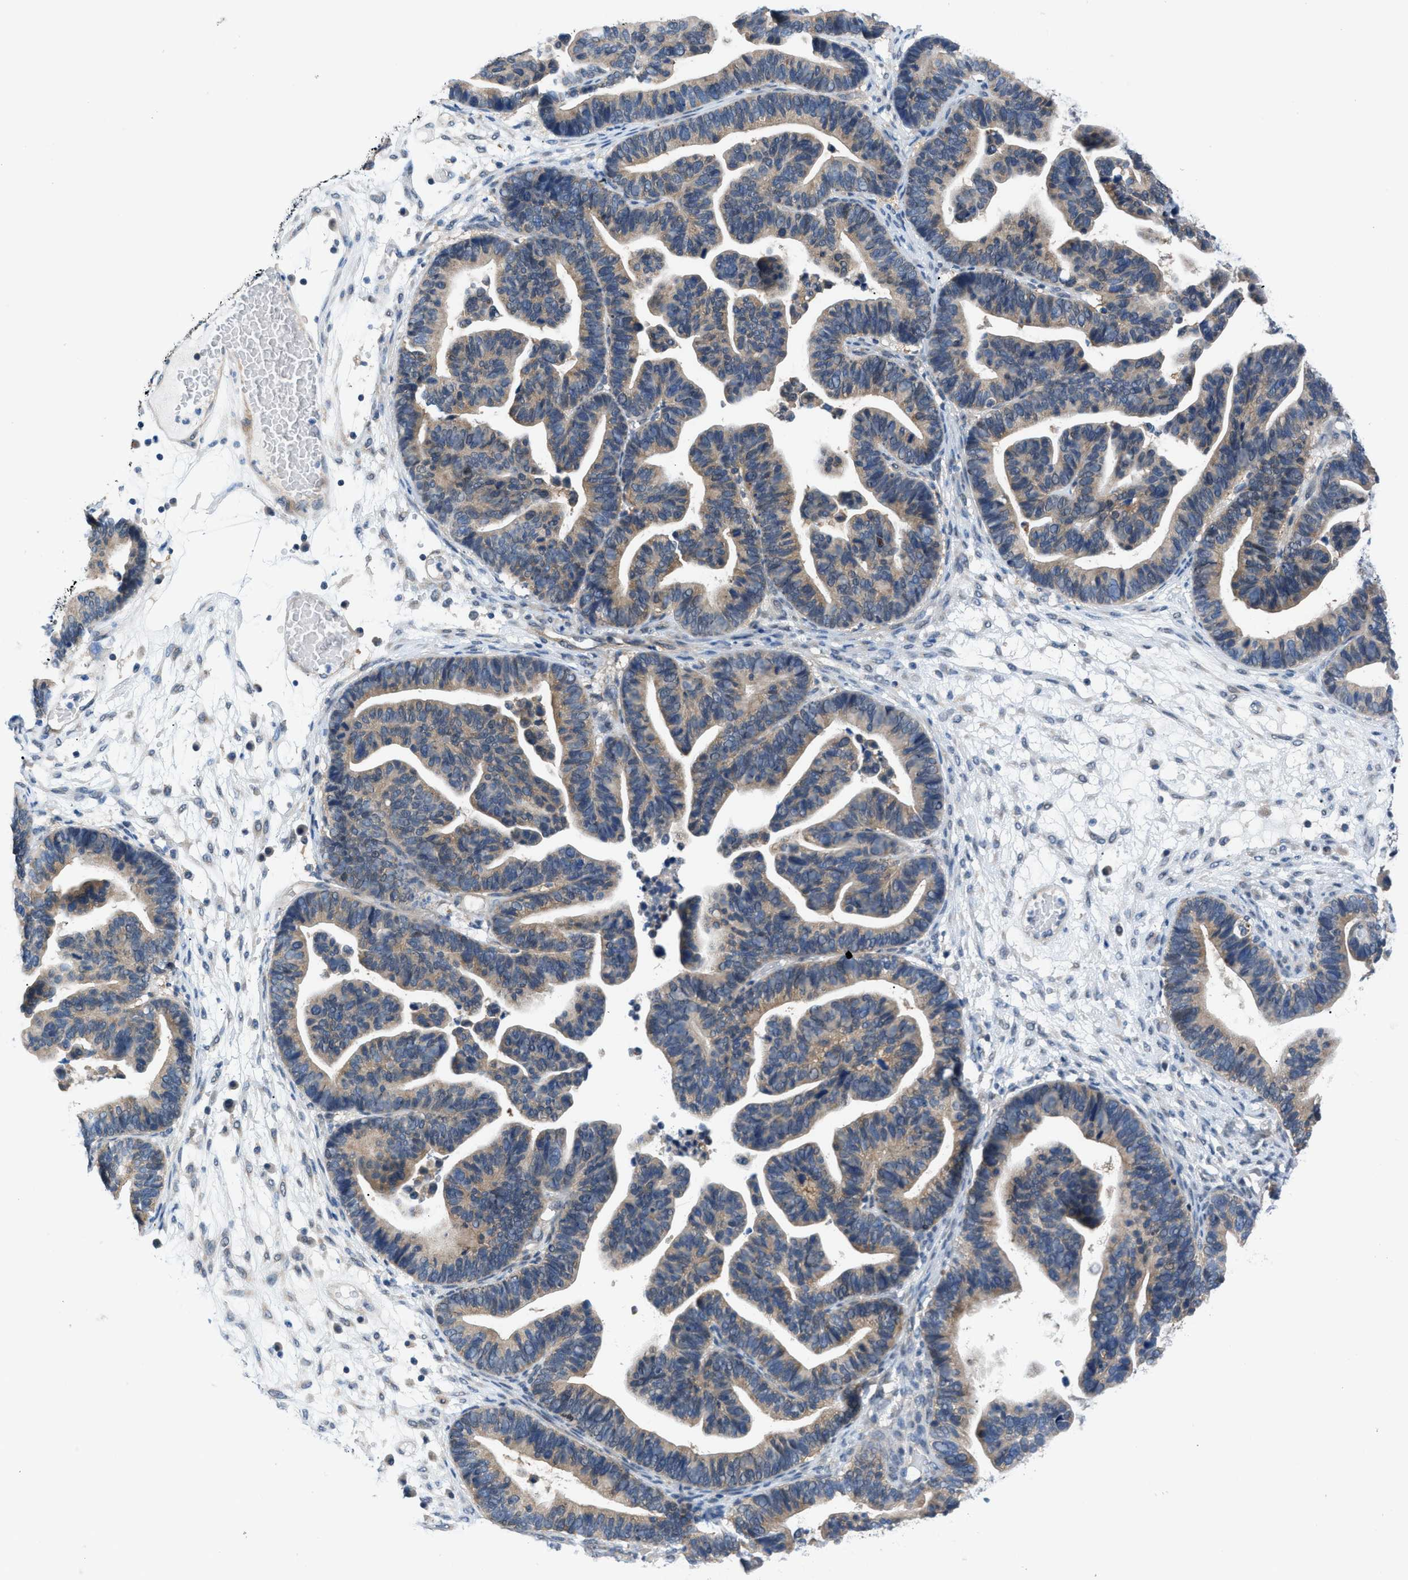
{"staining": {"intensity": "weak", "quantity": ">75%", "location": "cytoplasmic/membranous"}, "tissue": "ovarian cancer", "cell_type": "Tumor cells", "image_type": "cancer", "snomed": [{"axis": "morphology", "description": "Cystadenocarcinoma, serous, NOS"}, {"axis": "topography", "description": "Ovary"}], "caption": "The immunohistochemical stain highlights weak cytoplasmic/membranous staining in tumor cells of ovarian cancer tissue. The protein of interest is stained brown, and the nuclei are stained in blue (DAB IHC with brightfield microscopy, high magnification).", "gene": "TMEM45B", "patient": {"sex": "female", "age": 56}}